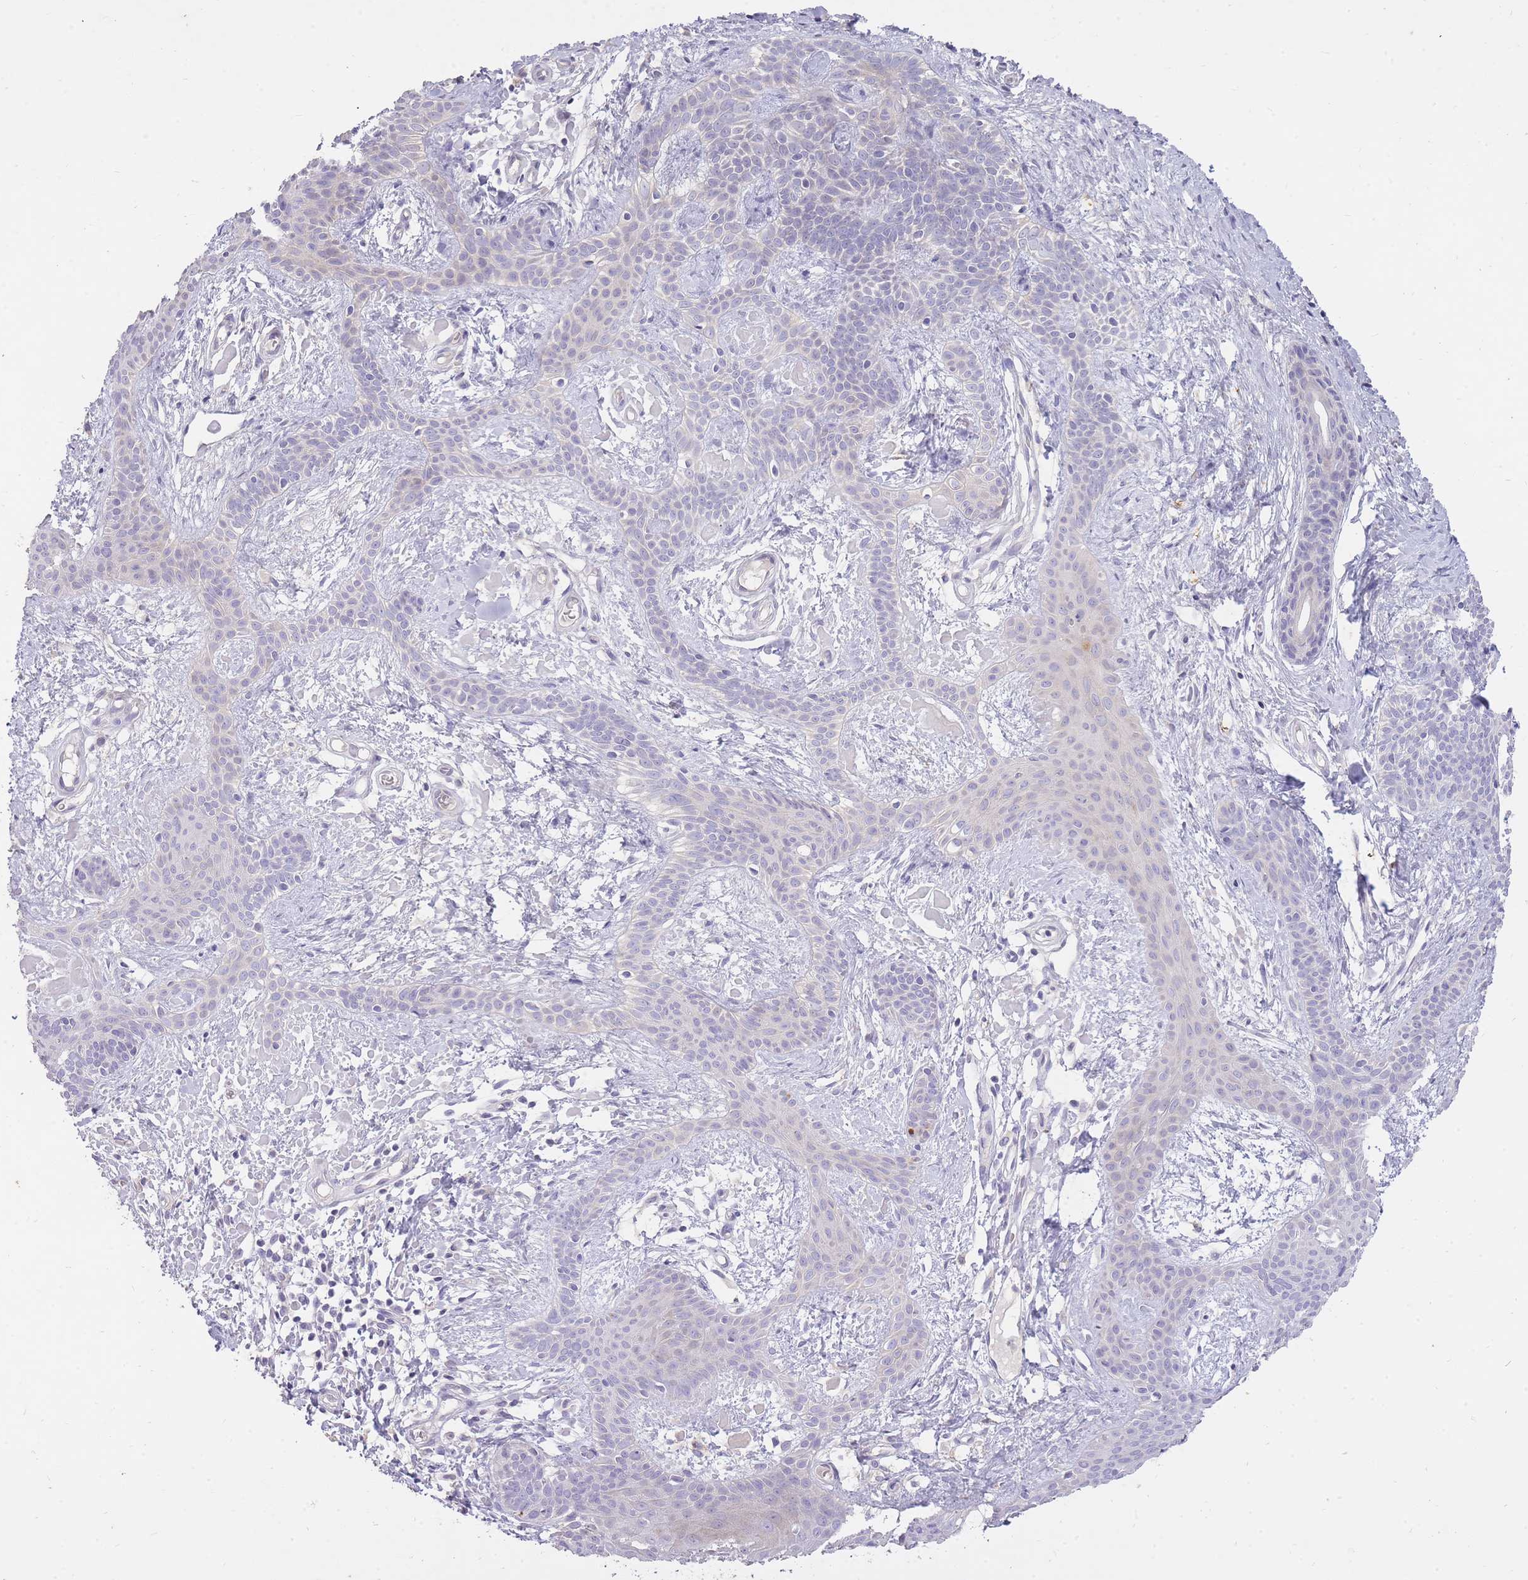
{"staining": {"intensity": "negative", "quantity": "none", "location": "none"}, "tissue": "skin cancer", "cell_type": "Tumor cells", "image_type": "cancer", "snomed": [{"axis": "morphology", "description": "Basal cell carcinoma"}, {"axis": "topography", "description": "Skin"}], "caption": "Tumor cells show no significant protein staining in skin cancer.", "gene": "FRG2C", "patient": {"sex": "male", "age": 78}}